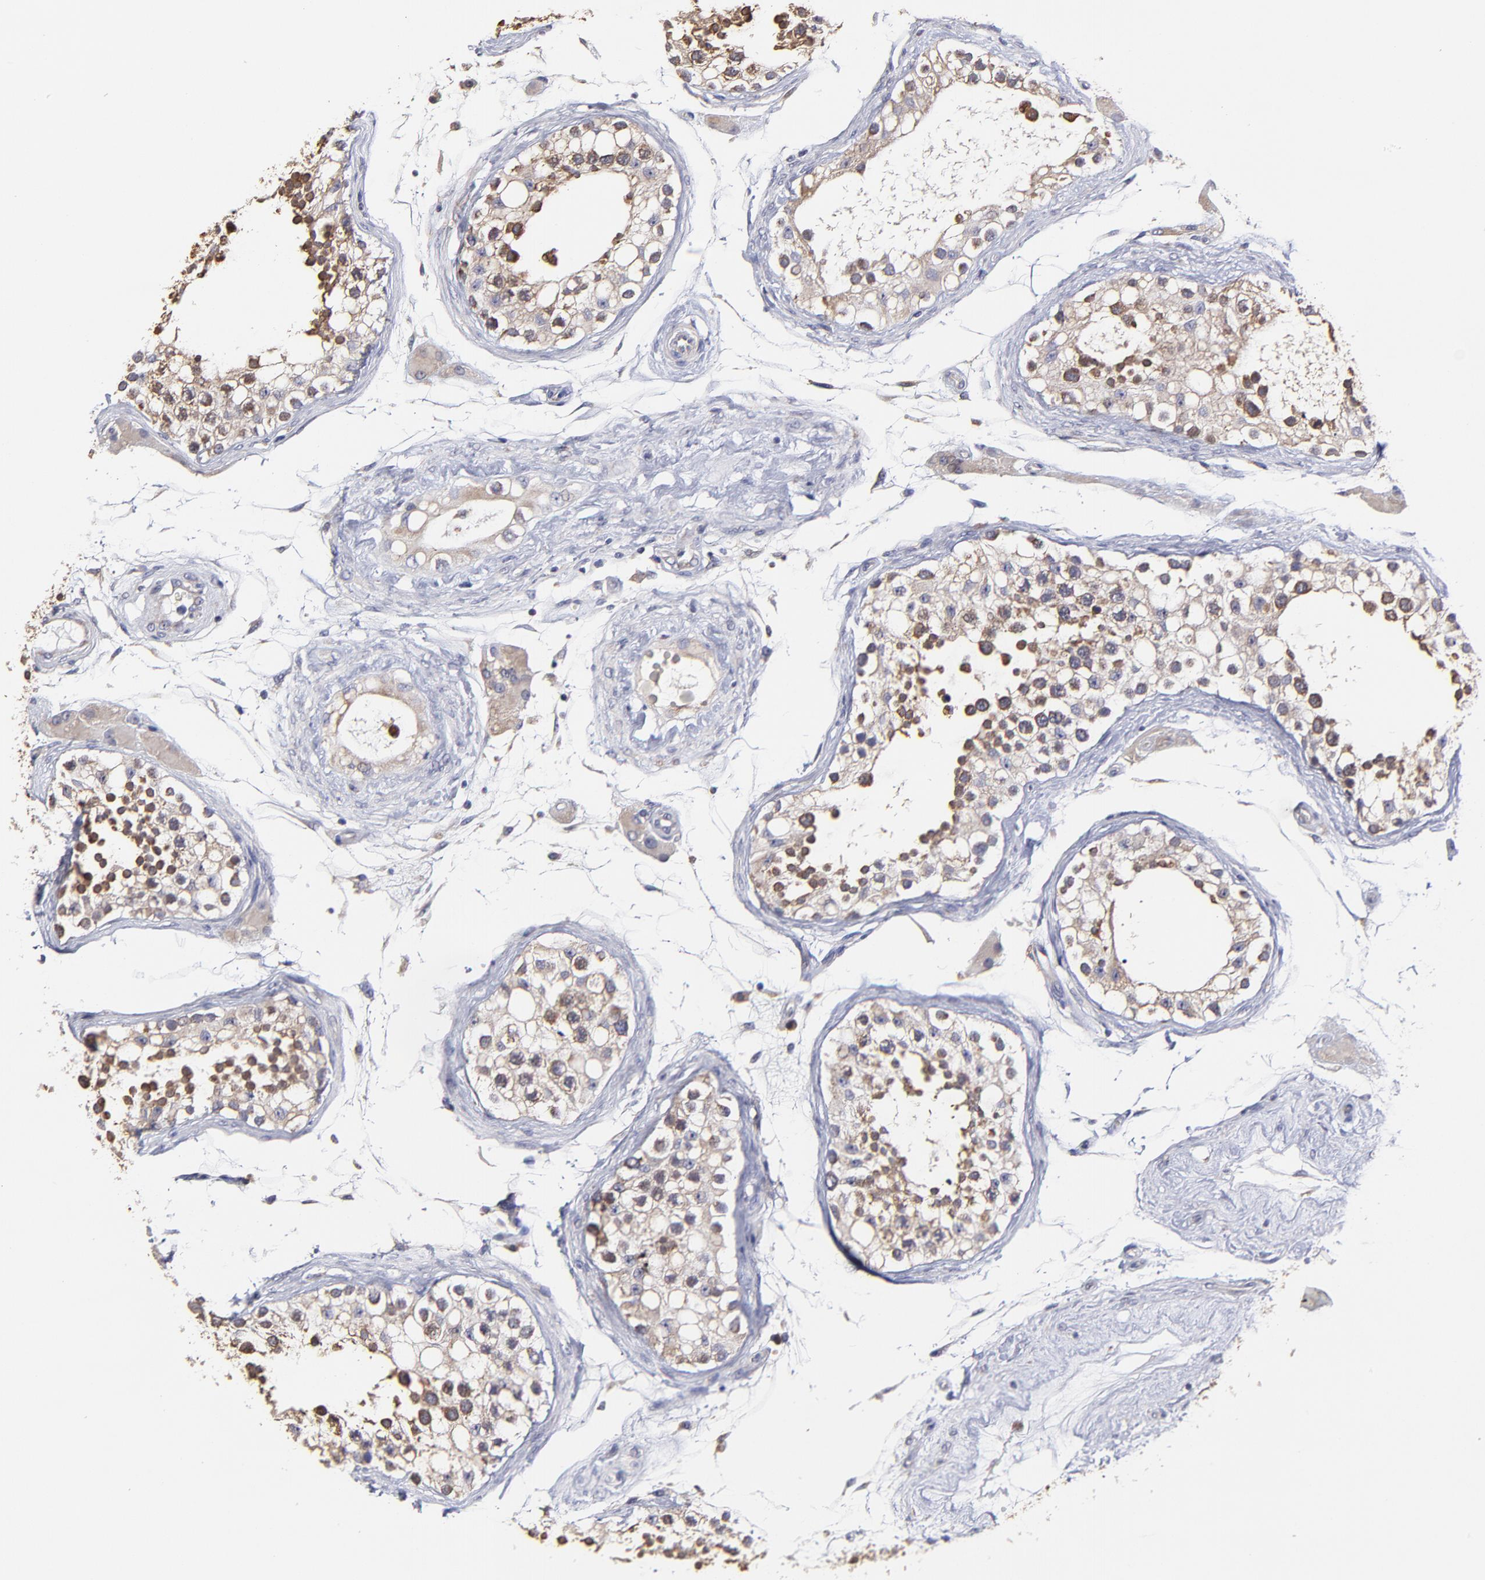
{"staining": {"intensity": "moderate", "quantity": "25%-75%", "location": "cytoplasmic/membranous,nuclear"}, "tissue": "testis", "cell_type": "Cells in seminiferous ducts", "image_type": "normal", "snomed": [{"axis": "morphology", "description": "Normal tissue, NOS"}, {"axis": "topography", "description": "Testis"}], "caption": "Immunohistochemistry (IHC) micrograph of normal testis: human testis stained using immunohistochemistry demonstrates medium levels of moderate protein expression localized specifically in the cytoplasmic/membranous,nuclear of cells in seminiferous ducts, appearing as a cytoplasmic/membranous,nuclear brown color.", "gene": "GCSAM", "patient": {"sex": "male", "age": 68}}